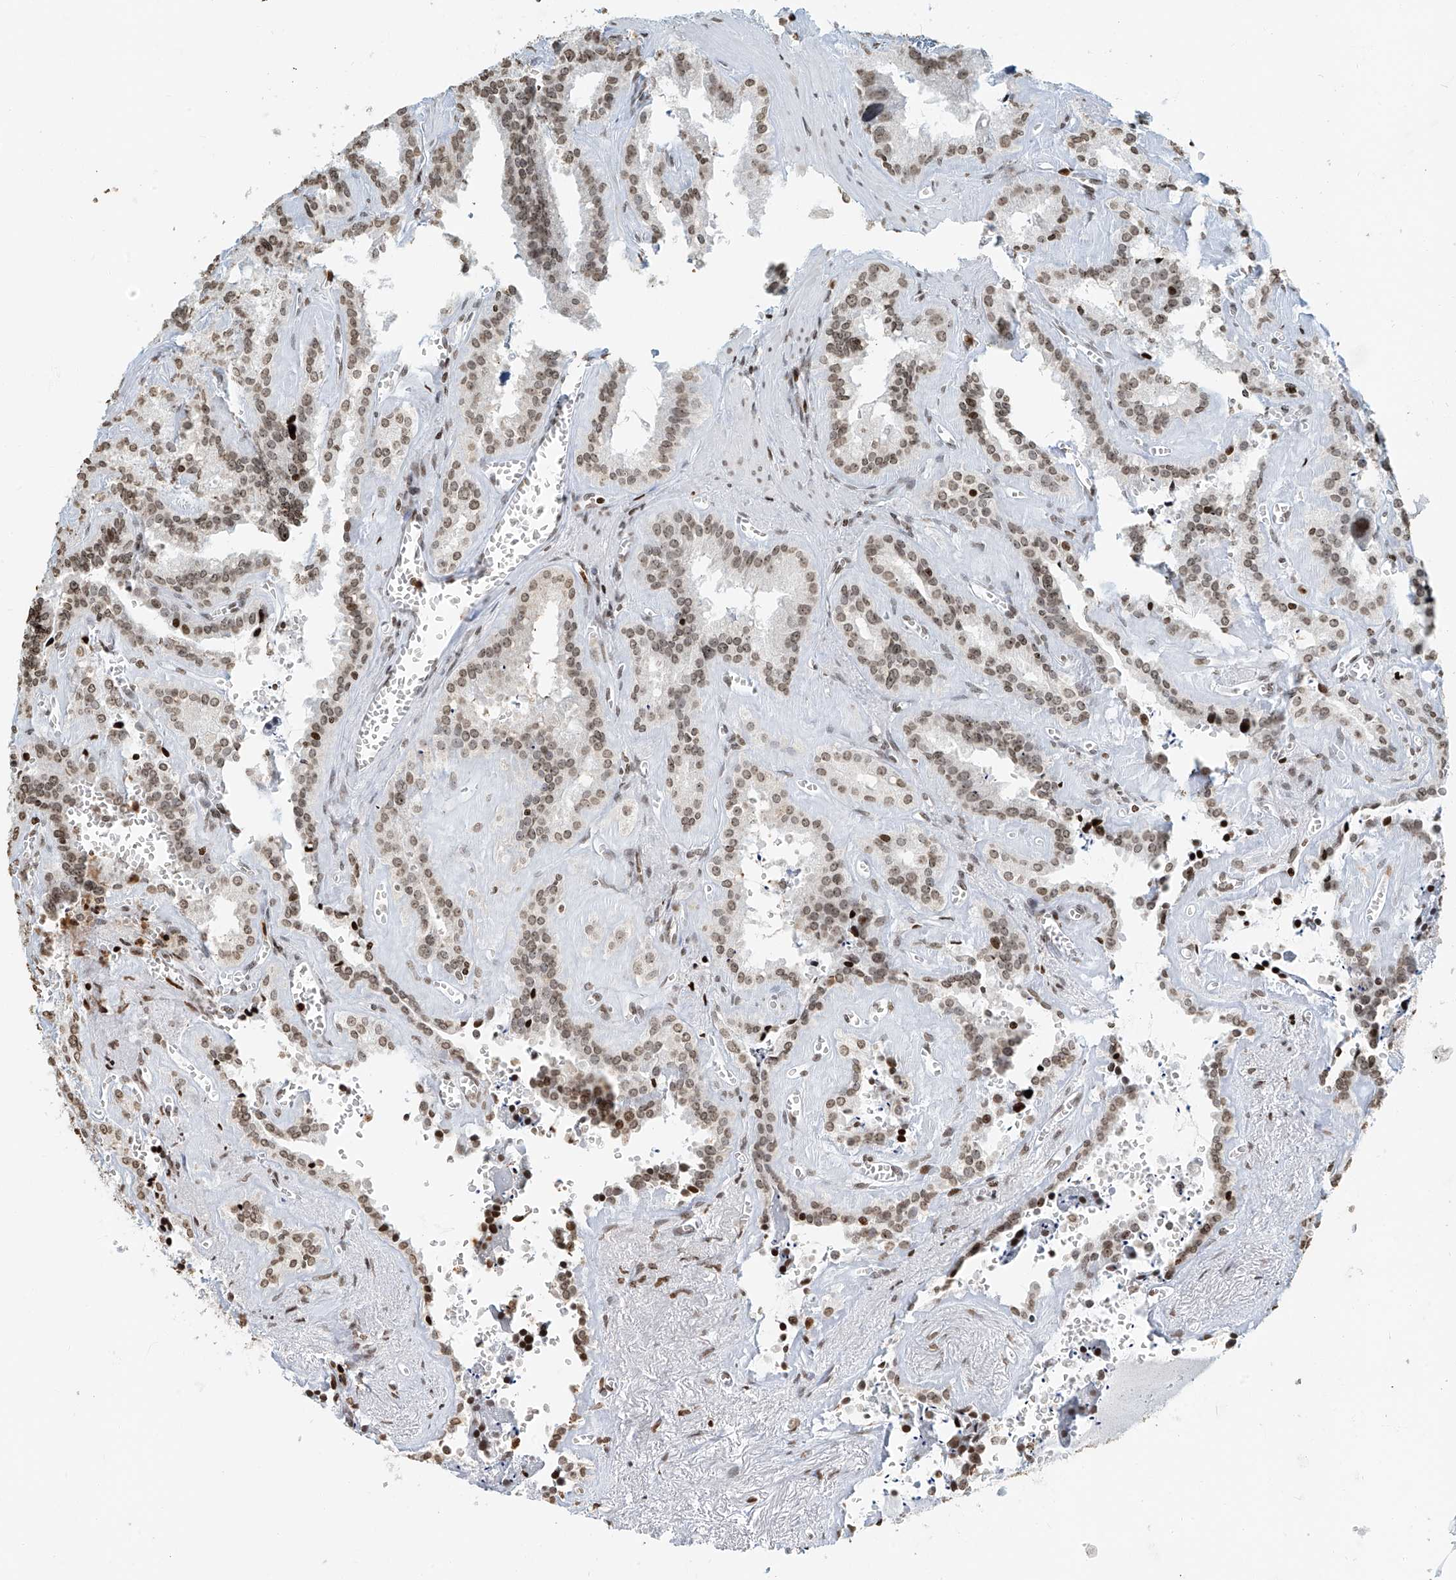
{"staining": {"intensity": "moderate", "quantity": "25%-75%", "location": "nuclear"}, "tissue": "seminal vesicle", "cell_type": "Glandular cells", "image_type": "normal", "snomed": [{"axis": "morphology", "description": "Normal tissue, NOS"}, {"axis": "topography", "description": "Prostate"}, {"axis": "topography", "description": "Seminal veicle"}], "caption": "This image exhibits immunohistochemistry staining of normal human seminal vesicle, with medium moderate nuclear staining in approximately 25%-75% of glandular cells.", "gene": "C17orf58", "patient": {"sex": "male", "age": 59}}